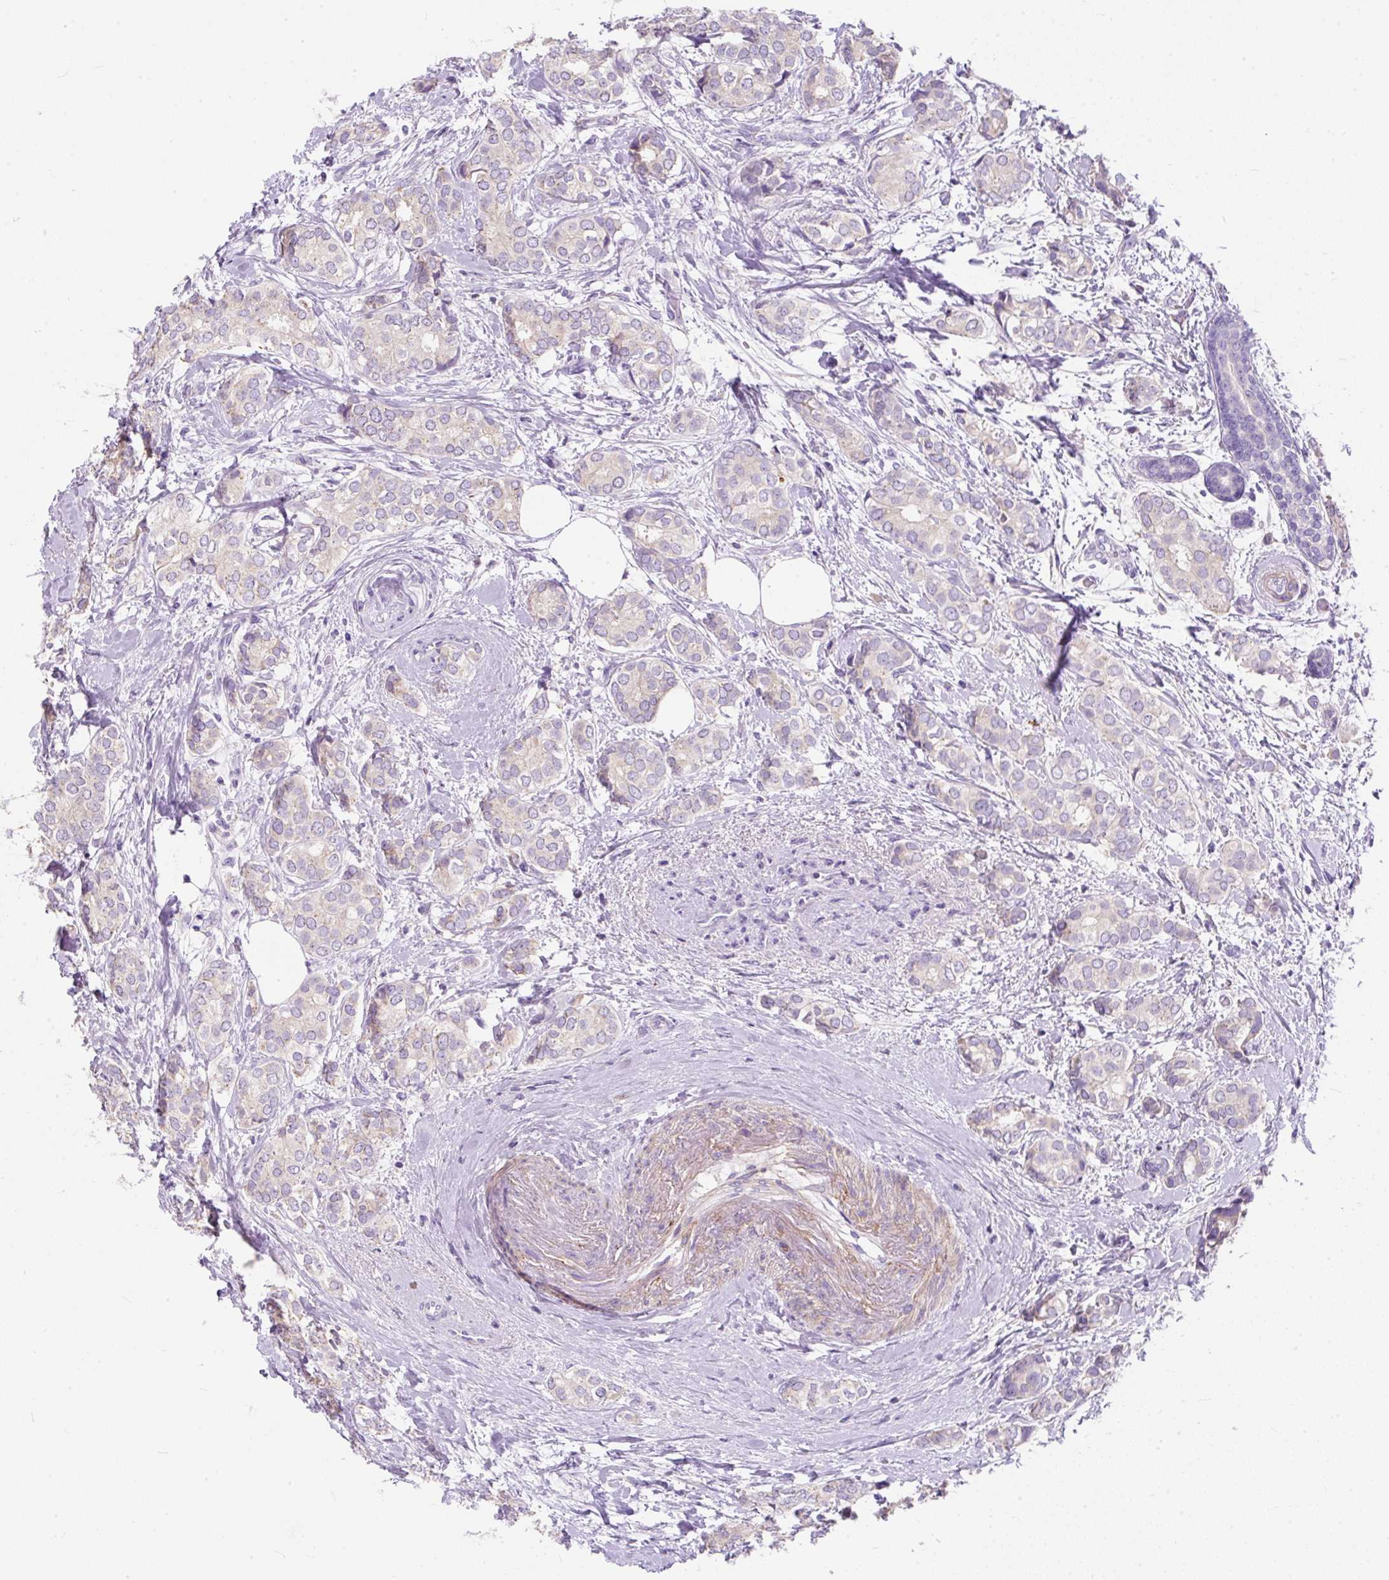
{"staining": {"intensity": "negative", "quantity": "none", "location": "none"}, "tissue": "breast cancer", "cell_type": "Tumor cells", "image_type": "cancer", "snomed": [{"axis": "morphology", "description": "Duct carcinoma"}, {"axis": "topography", "description": "Breast"}], "caption": "IHC micrograph of human infiltrating ductal carcinoma (breast) stained for a protein (brown), which displays no positivity in tumor cells. (Brightfield microscopy of DAB immunohistochemistry at high magnification).", "gene": "SUSD5", "patient": {"sex": "female", "age": 73}}